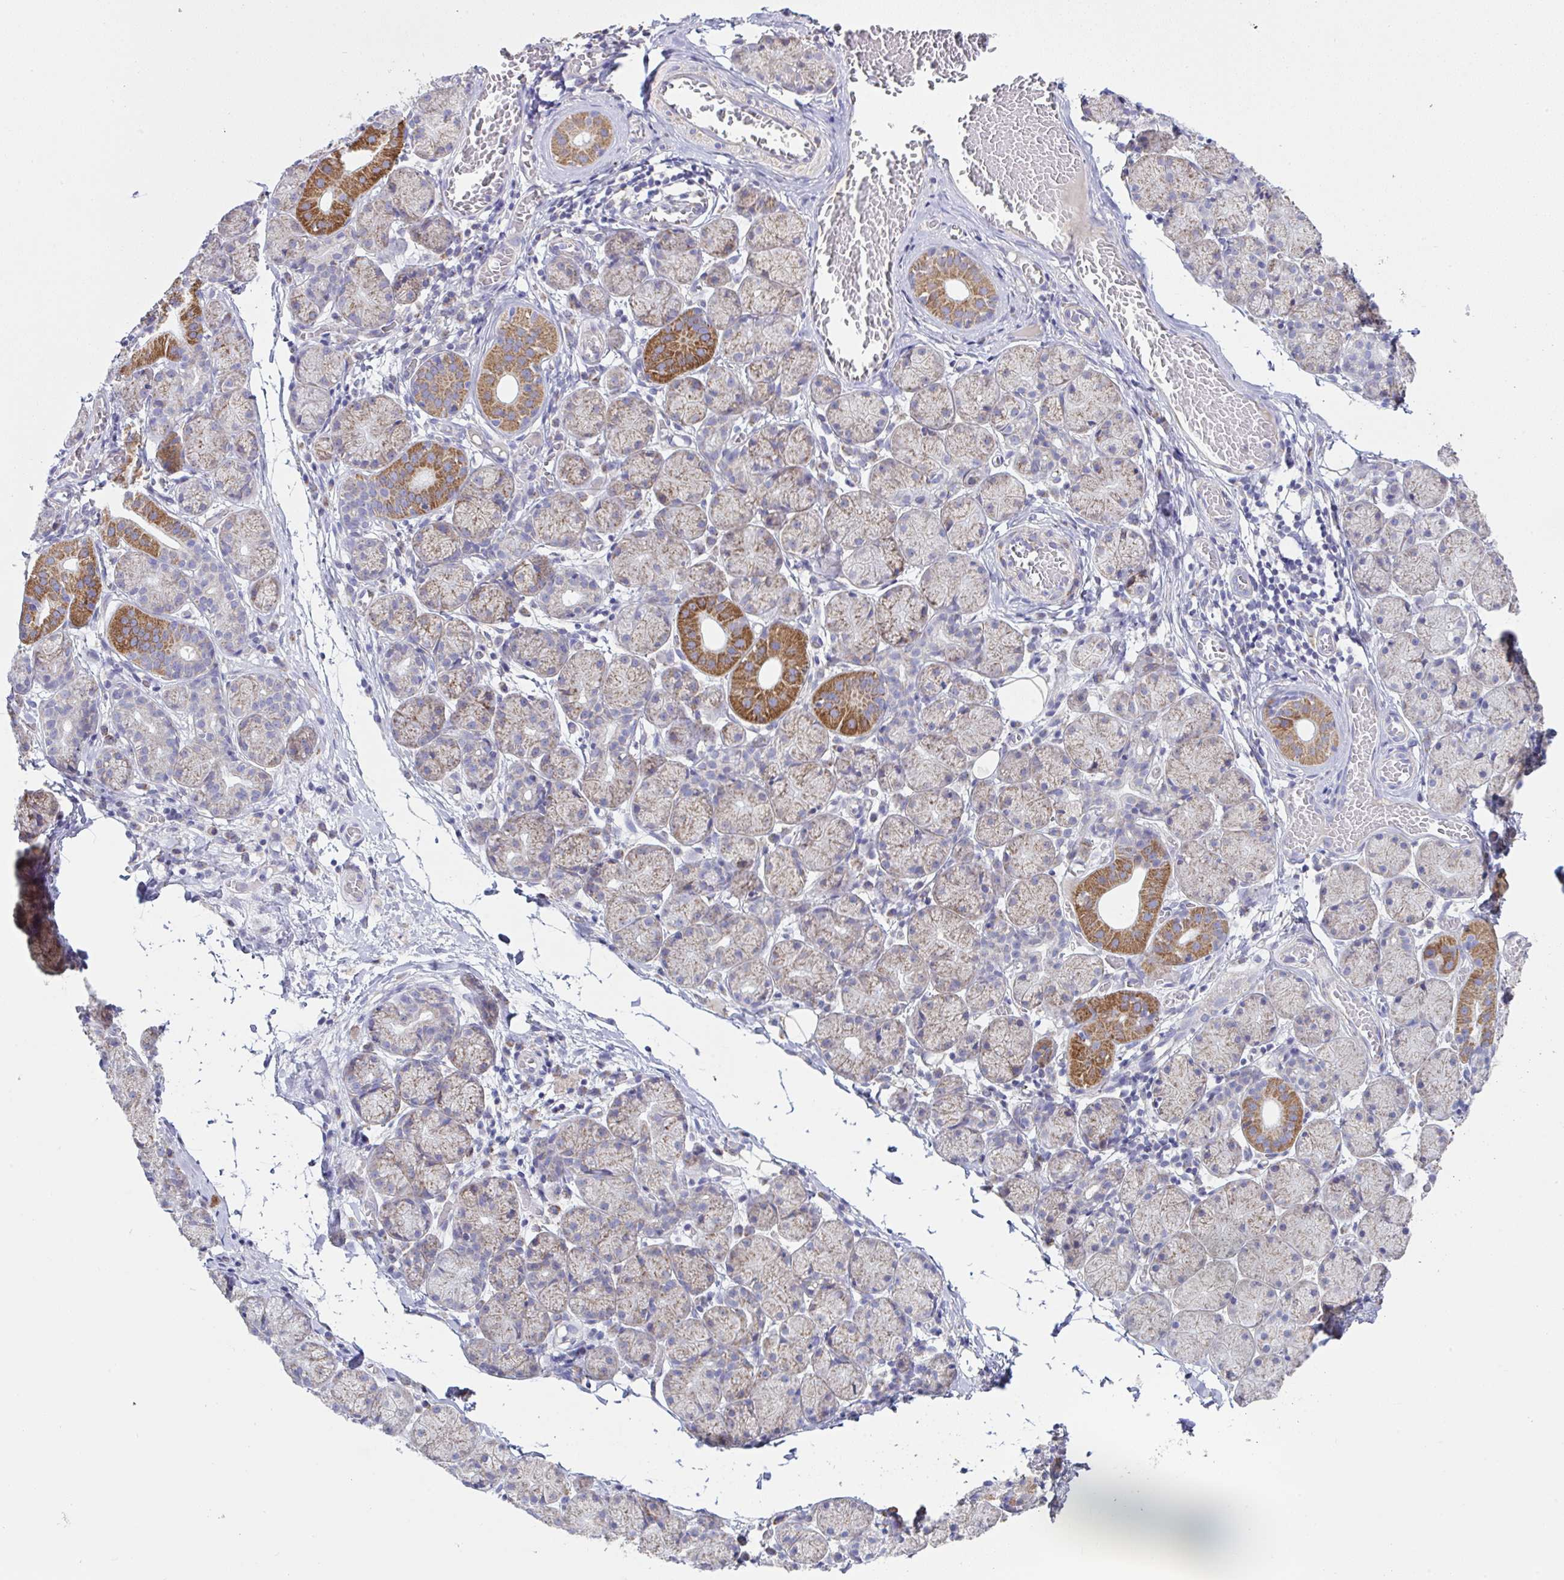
{"staining": {"intensity": "strong", "quantity": "<25%", "location": "cytoplasmic/membranous"}, "tissue": "salivary gland", "cell_type": "Glandular cells", "image_type": "normal", "snomed": [{"axis": "morphology", "description": "Normal tissue, NOS"}, {"axis": "topography", "description": "Salivary gland"}], "caption": "Glandular cells demonstrate medium levels of strong cytoplasmic/membranous positivity in approximately <25% of cells in normal human salivary gland. (Brightfield microscopy of DAB IHC at high magnification).", "gene": "DOK7", "patient": {"sex": "female", "age": 24}}